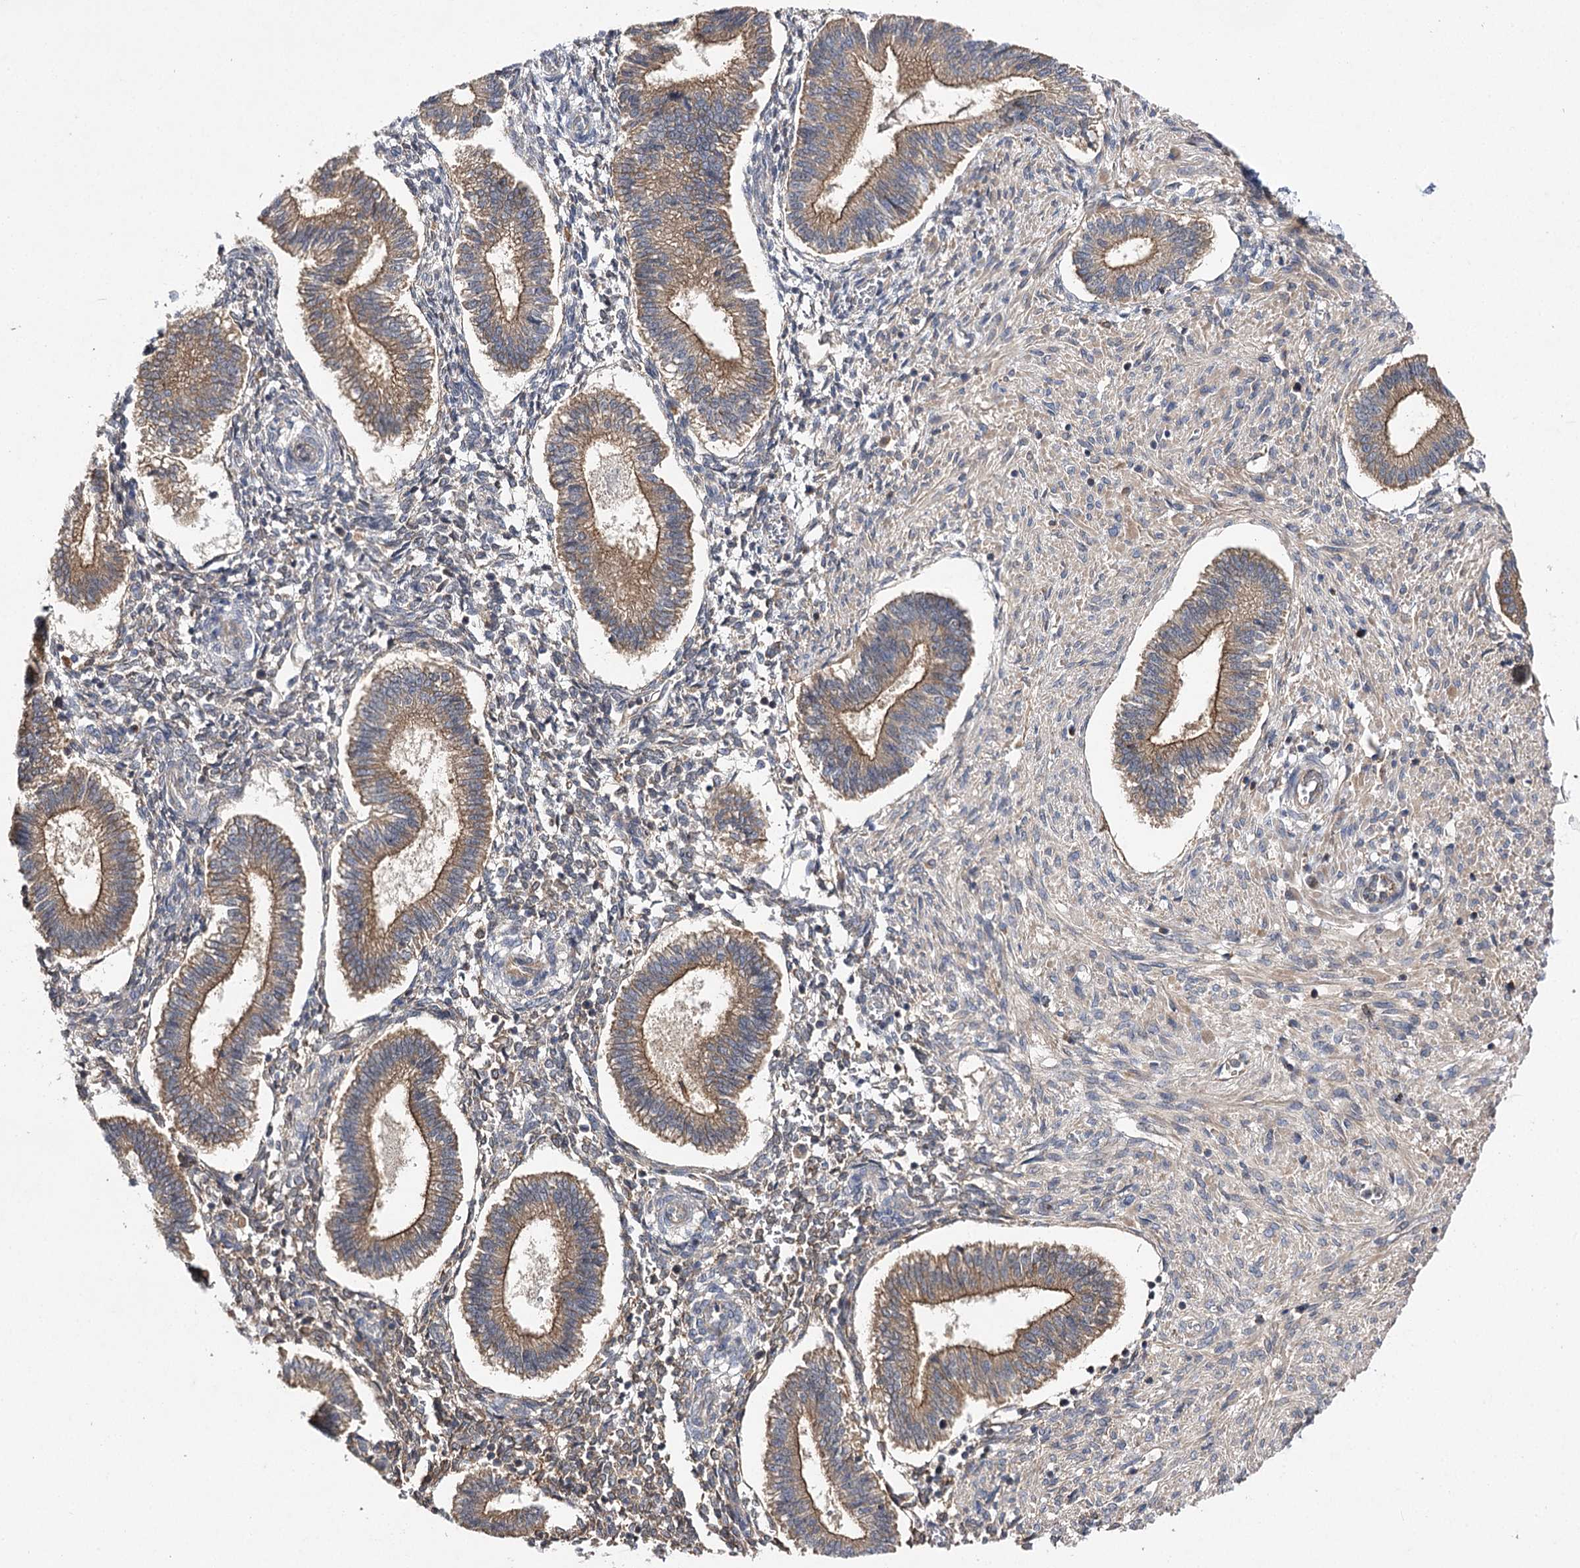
{"staining": {"intensity": "weak", "quantity": "<25%", "location": "cytoplasmic/membranous"}, "tissue": "endometrium", "cell_type": "Cells in endometrial stroma", "image_type": "normal", "snomed": [{"axis": "morphology", "description": "Normal tissue, NOS"}, {"axis": "topography", "description": "Endometrium"}], "caption": "Immunohistochemistry histopathology image of benign human endometrium stained for a protein (brown), which reveals no staining in cells in endometrial stroma. Brightfield microscopy of immunohistochemistry (IHC) stained with DAB (3,3'-diaminobenzidine) (brown) and hematoxylin (blue), captured at high magnification.", "gene": "BCR", "patient": {"sex": "female", "age": 25}}